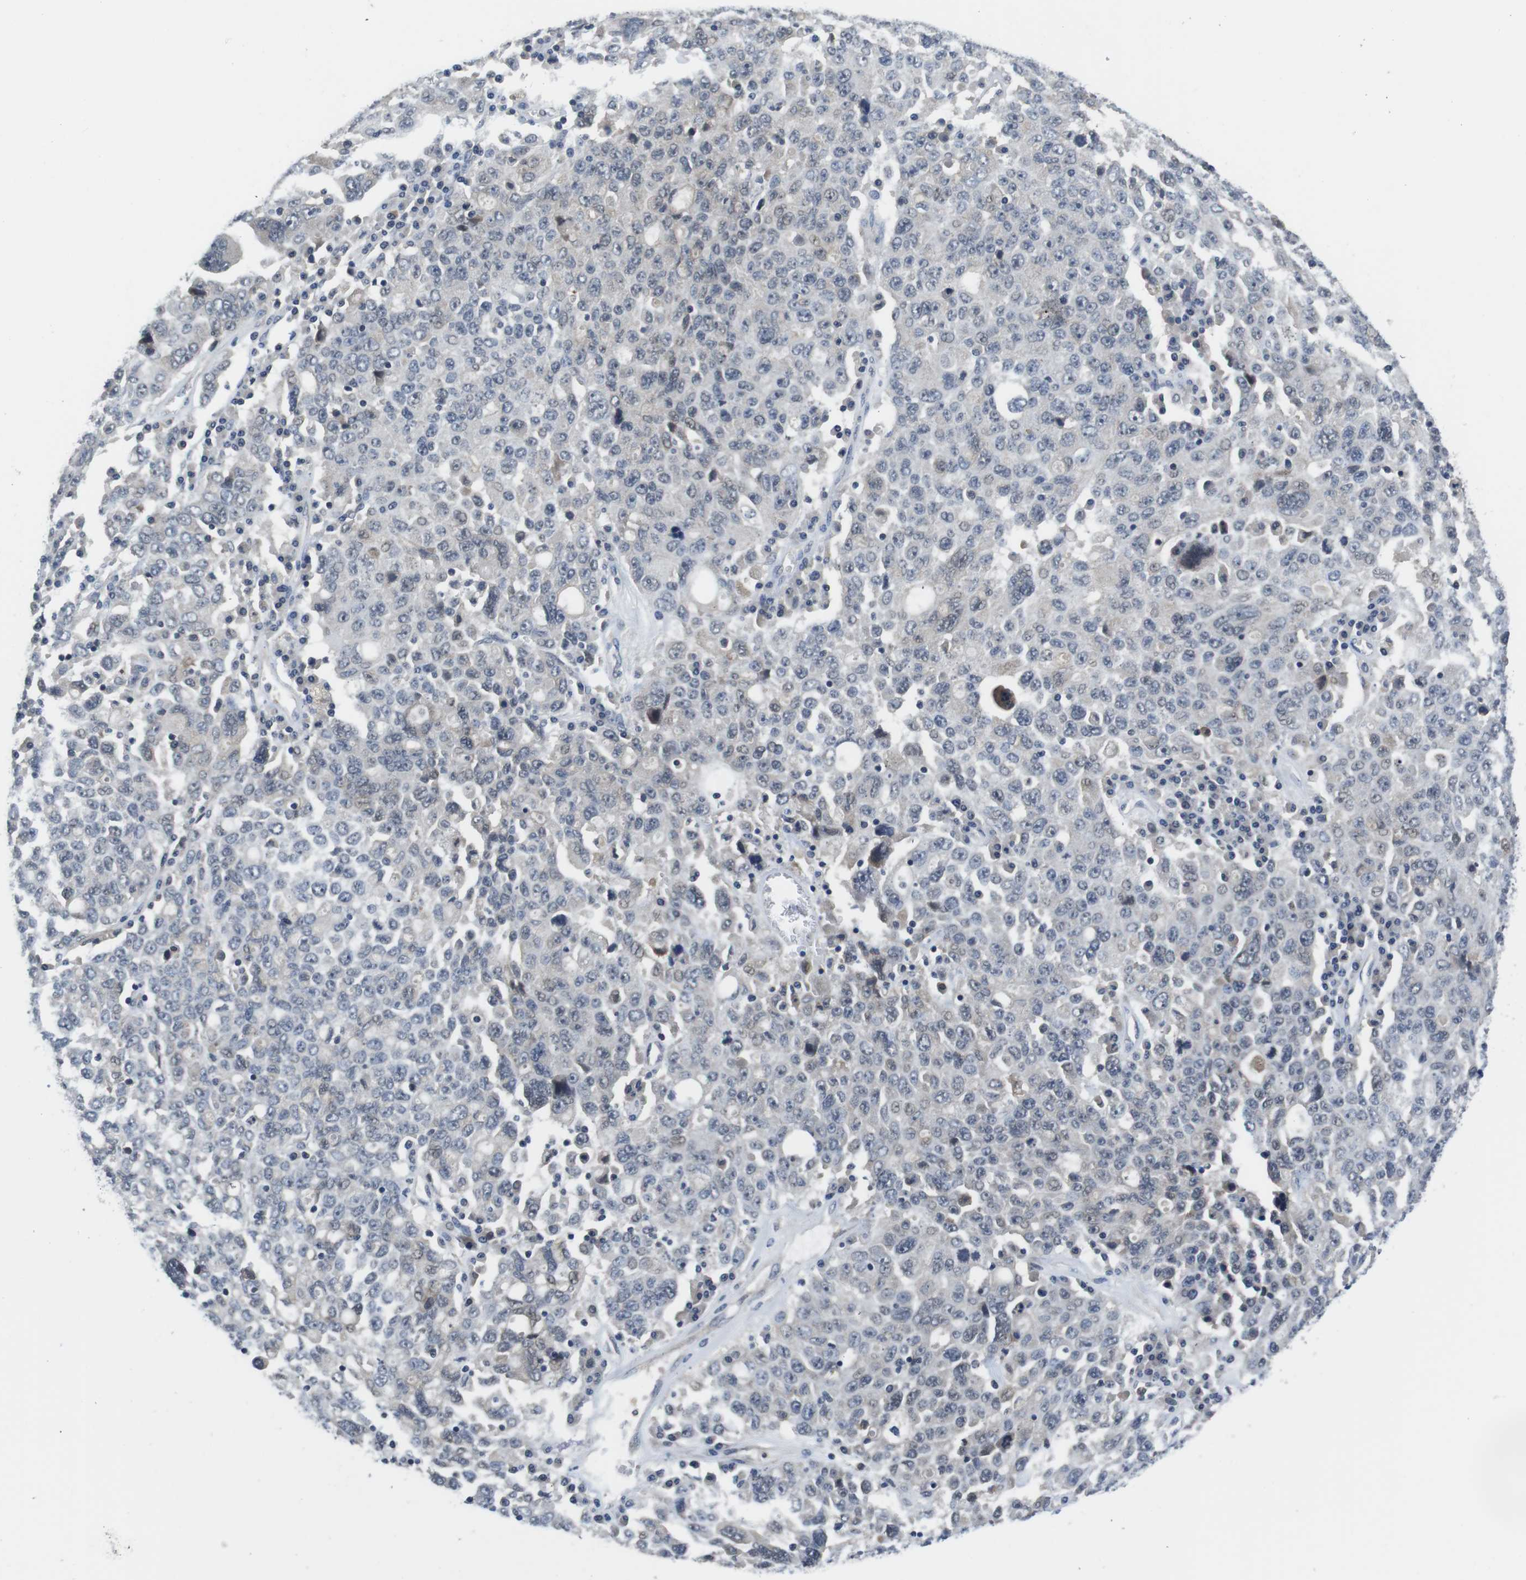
{"staining": {"intensity": "negative", "quantity": "none", "location": "none"}, "tissue": "ovarian cancer", "cell_type": "Tumor cells", "image_type": "cancer", "snomed": [{"axis": "morphology", "description": "Carcinoma, endometroid"}, {"axis": "topography", "description": "Ovary"}], "caption": "Immunohistochemical staining of human ovarian cancer exhibits no significant positivity in tumor cells.", "gene": "FADD", "patient": {"sex": "female", "age": 62}}